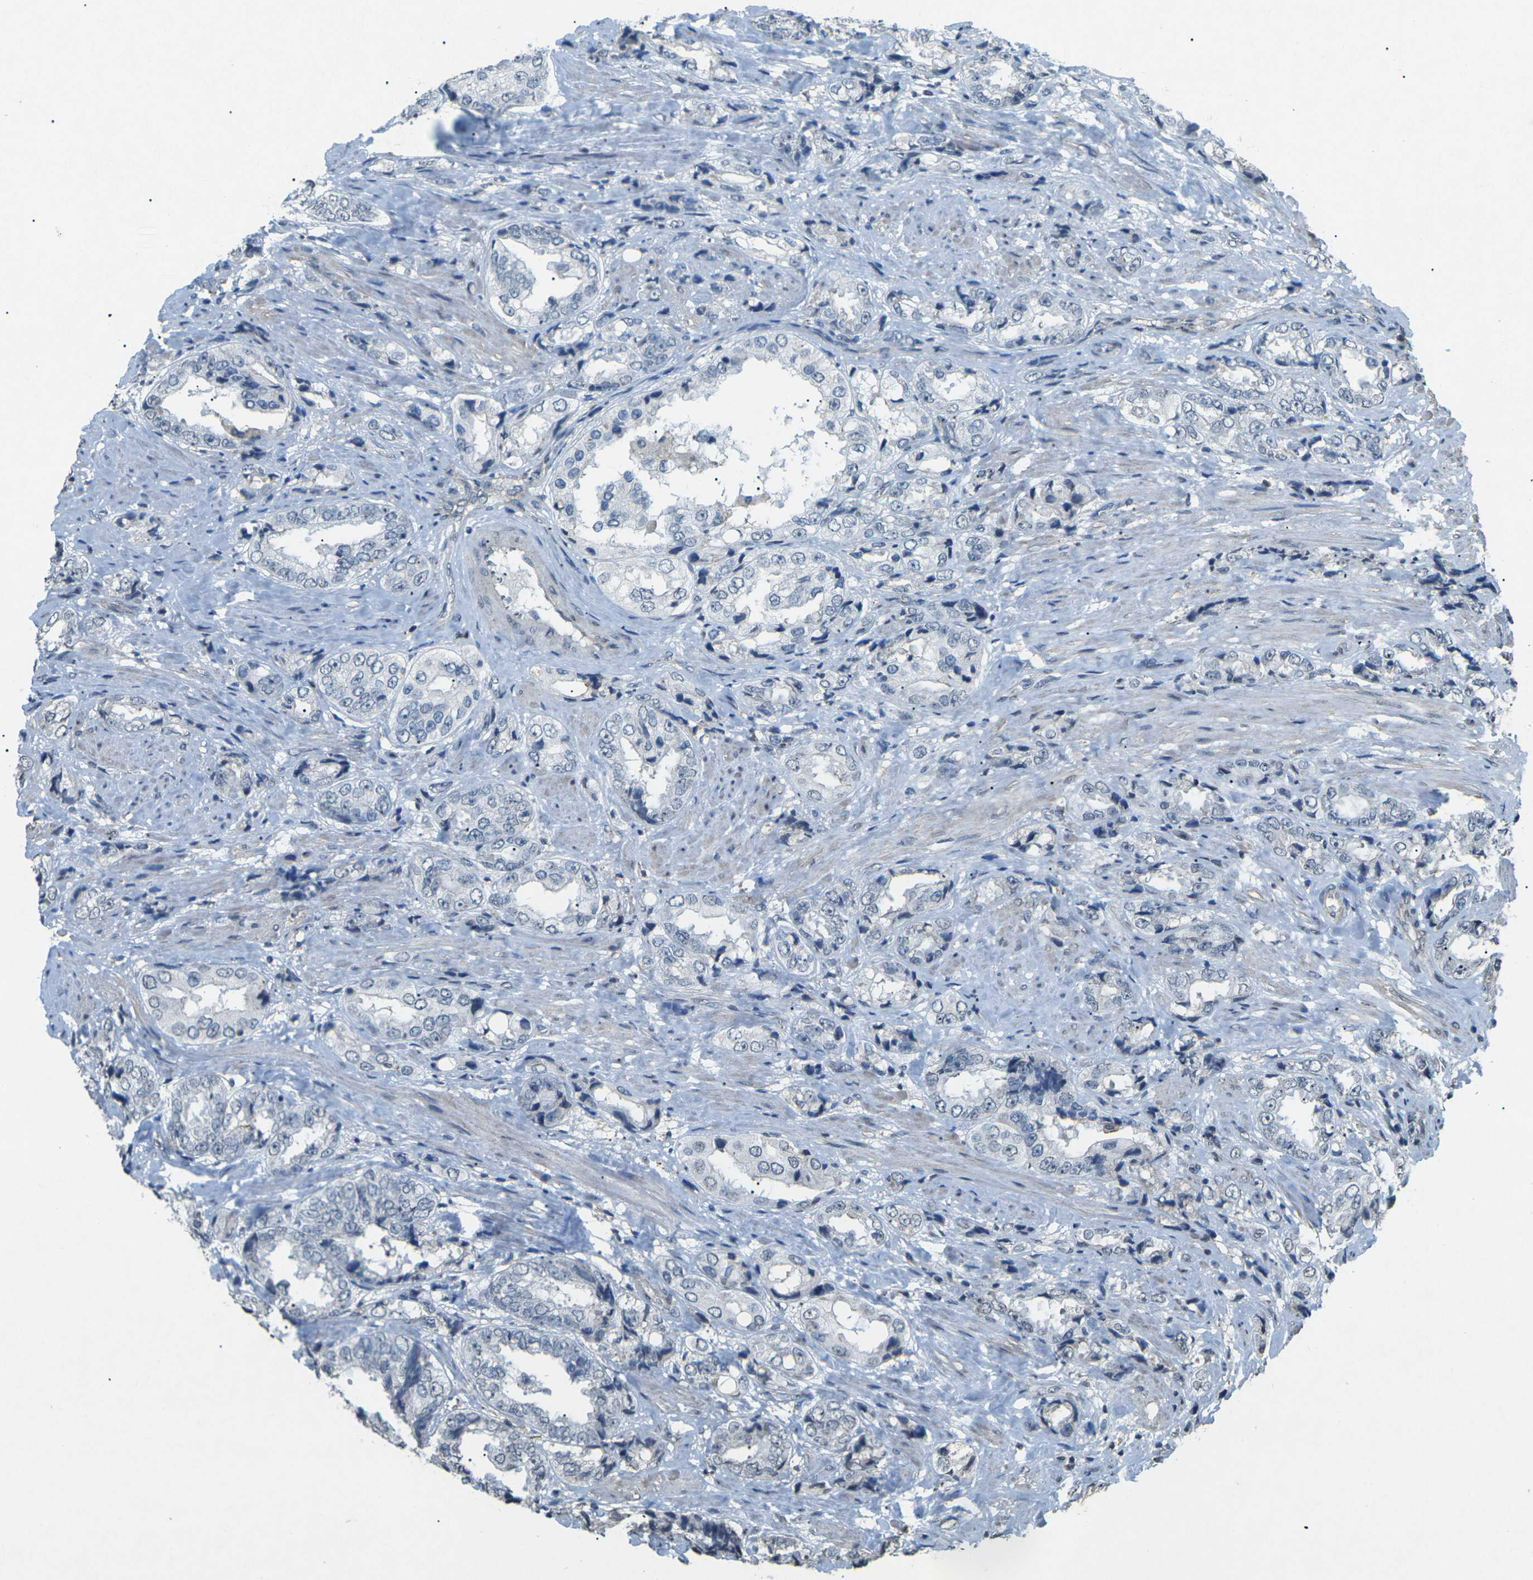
{"staining": {"intensity": "negative", "quantity": "none", "location": "none"}, "tissue": "prostate cancer", "cell_type": "Tumor cells", "image_type": "cancer", "snomed": [{"axis": "morphology", "description": "Adenocarcinoma, High grade"}, {"axis": "topography", "description": "Prostate"}], "caption": "IHC image of neoplastic tissue: adenocarcinoma (high-grade) (prostate) stained with DAB shows no significant protein staining in tumor cells.", "gene": "TFR2", "patient": {"sex": "male", "age": 61}}